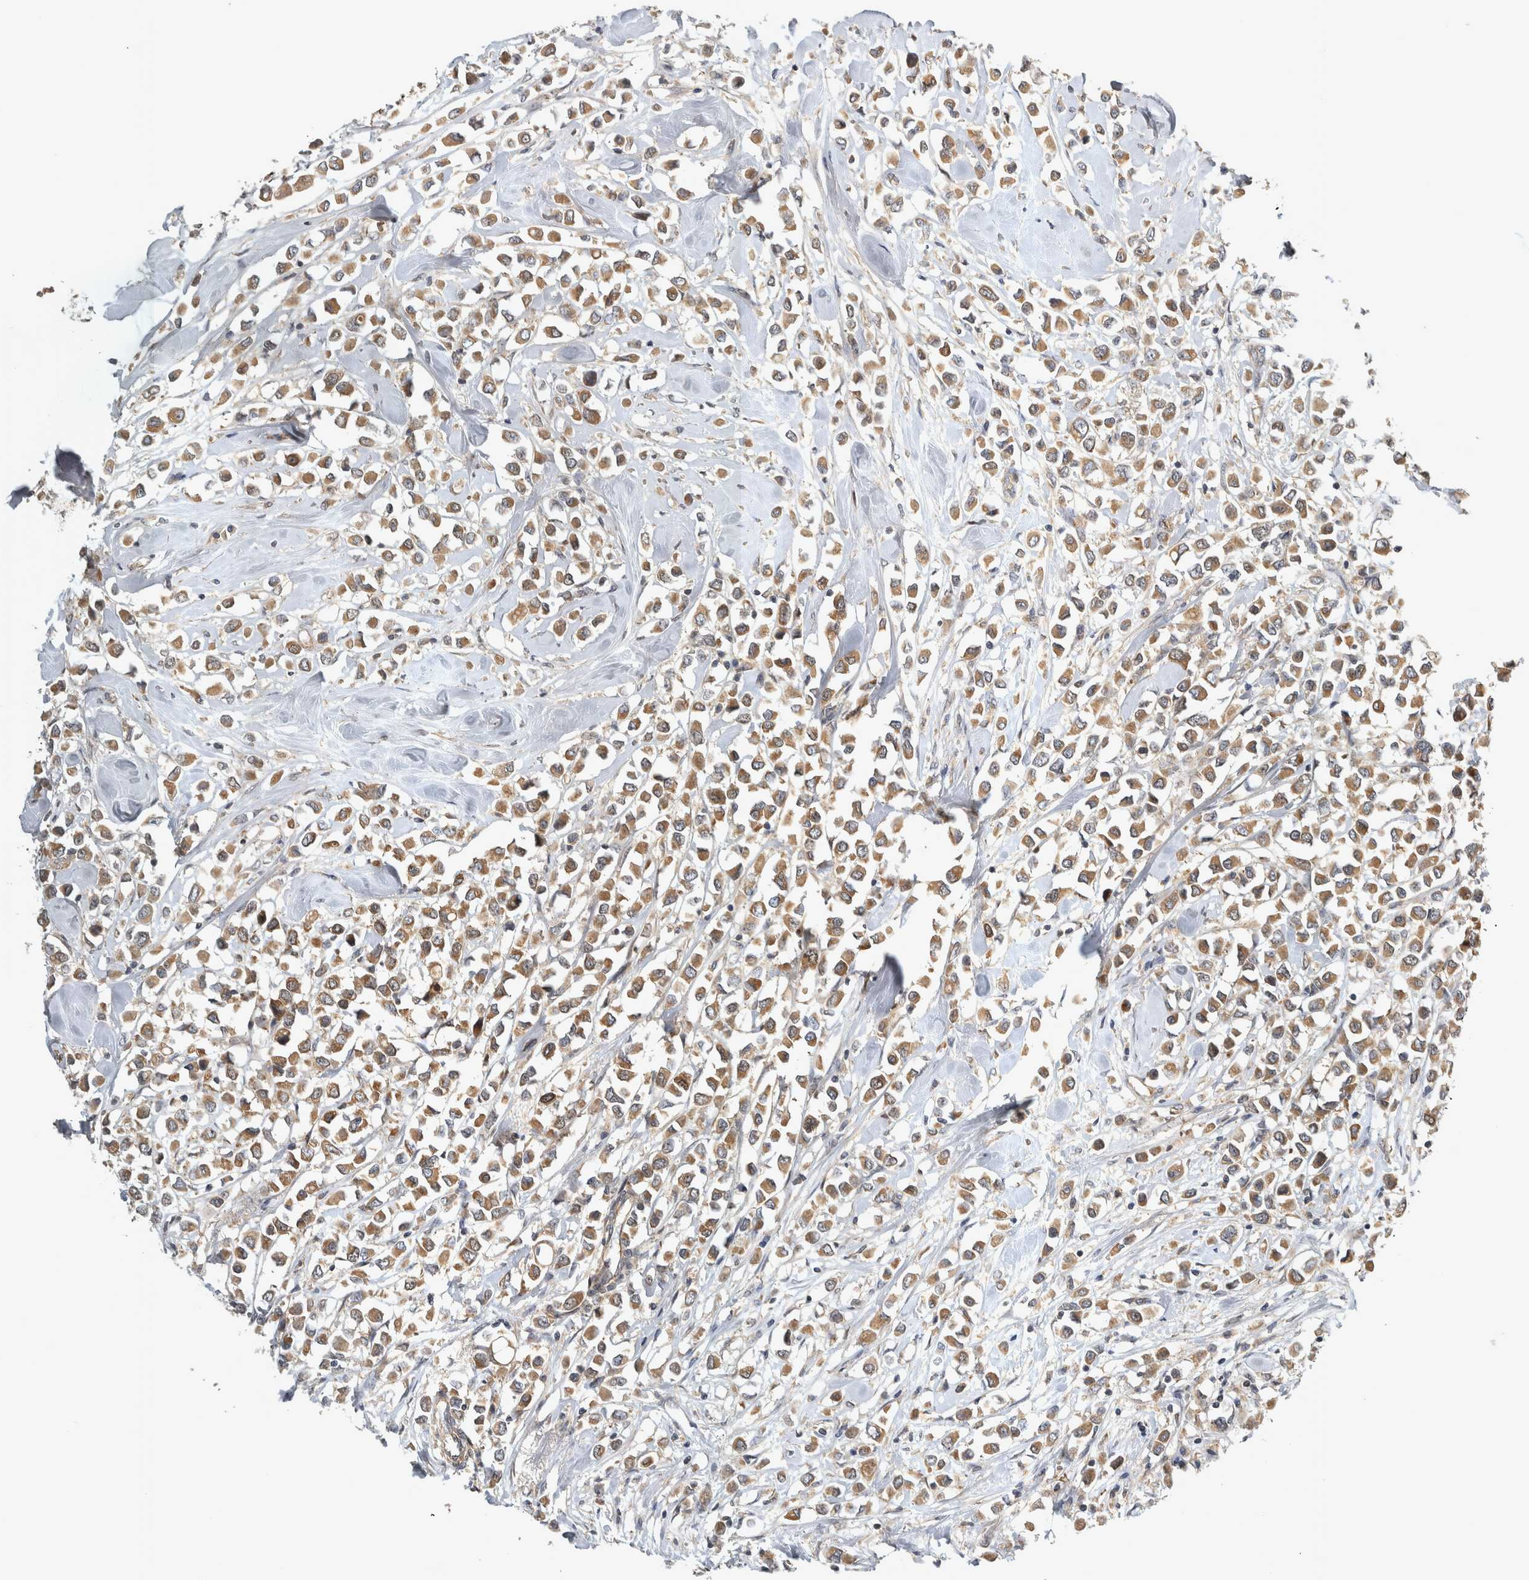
{"staining": {"intensity": "moderate", "quantity": ">75%", "location": "cytoplasmic/membranous"}, "tissue": "breast cancer", "cell_type": "Tumor cells", "image_type": "cancer", "snomed": [{"axis": "morphology", "description": "Duct carcinoma"}, {"axis": "topography", "description": "Breast"}], "caption": "About >75% of tumor cells in breast cancer exhibit moderate cytoplasmic/membranous protein staining as visualized by brown immunohistochemical staining.", "gene": "TRMT61B", "patient": {"sex": "female", "age": 61}}